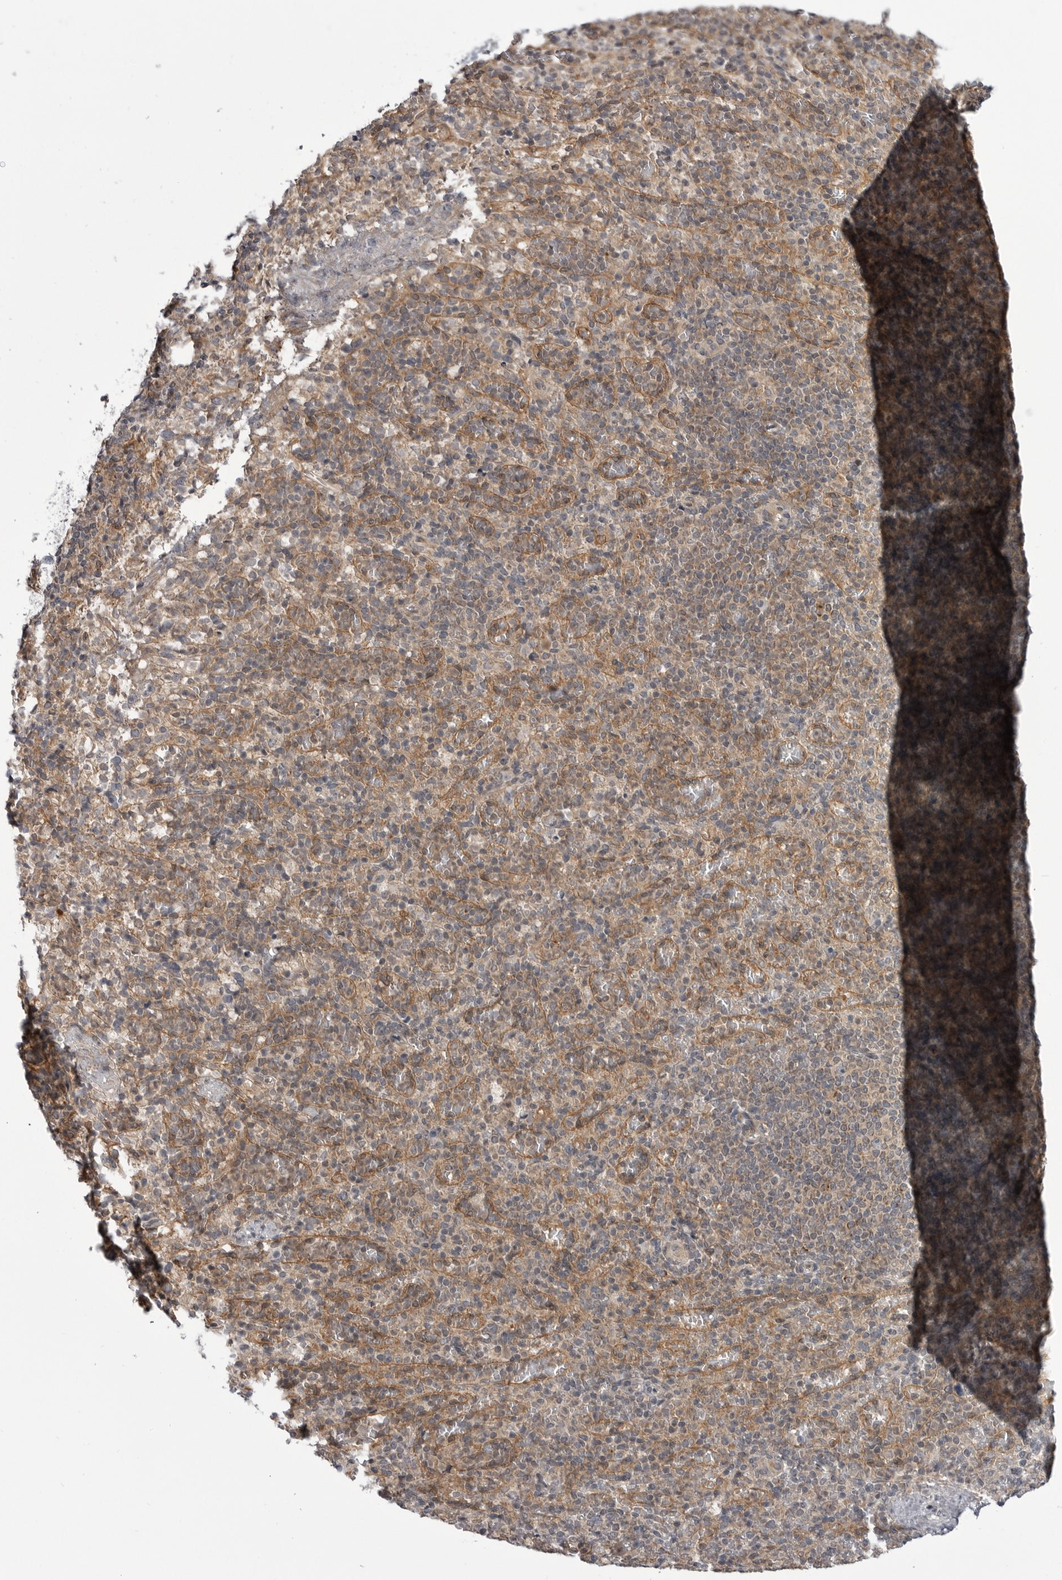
{"staining": {"intensity": "weak", "quantity": "<25%", "location": "cytoplasmic/membranous"}, "tissue": "spleen", "cell_type": "Cells in red pulp", "image_type": "normal", "snomed": [{"axis": "morphology", "description": "Normal tissue, NOS"}, {"axis": "topography", "description": "Spleen"}], "caption": "Histopathology image shows no significant protein expression in cells in red pulp of benign spleen.", "gene": "CCDC18", "patient": {"sex": "female", "age": 74}}